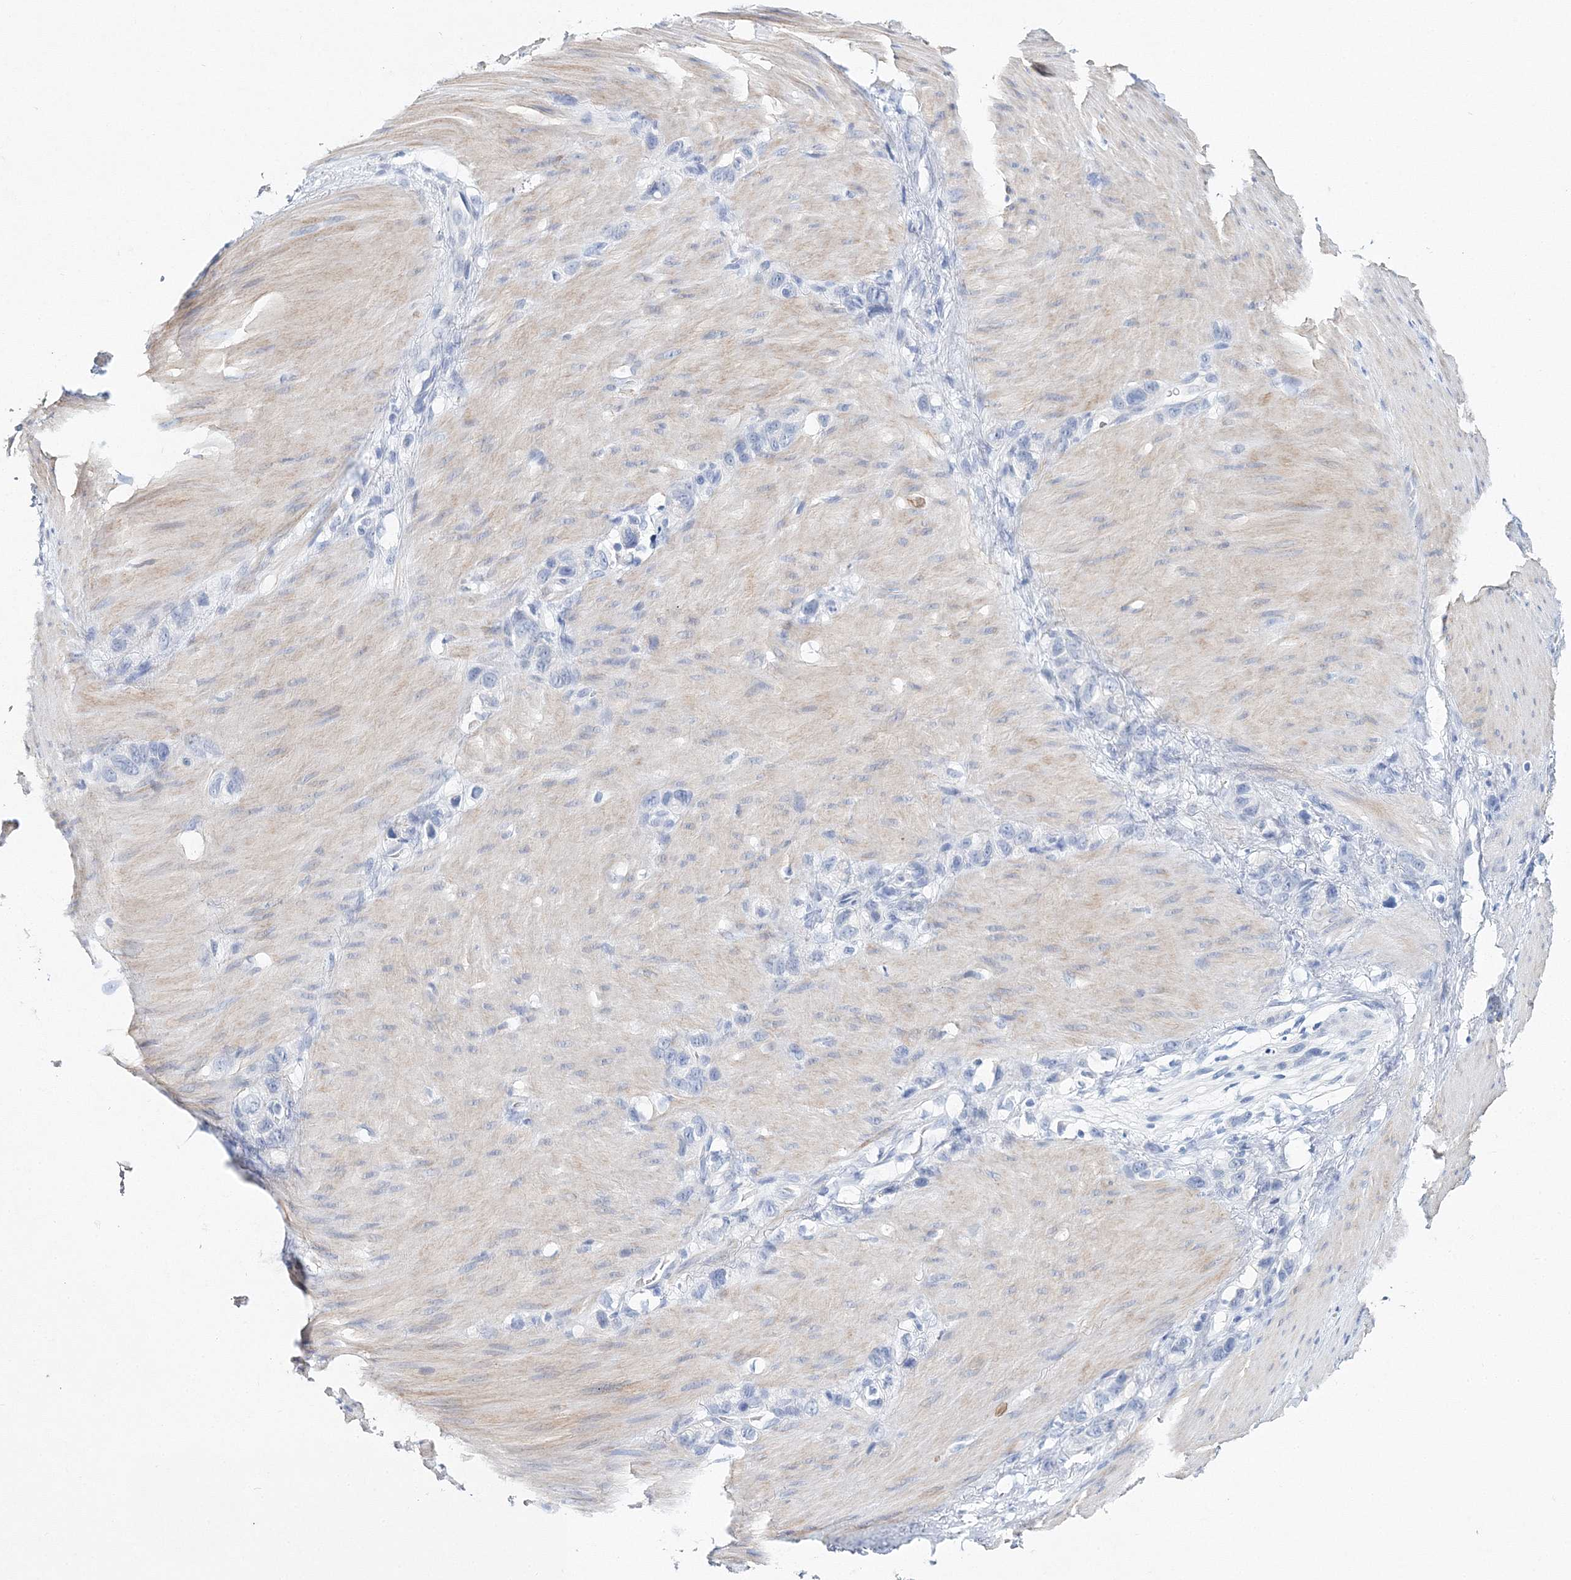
{"staining": {"intensity": "negative", "quantity": "none", "location": "none"}, "tissue": "stomach cancer", "cell_type": "Tumor cells", "image_type": "cancer", "snomed": [{"axis": "morphology", "description": "Normal tissue, NOS"}, {"axis": "morphology", "description": "Adenocarcinoma, NOS"}, {"axis": "morphology", "description": "Adenocarcinoma, High grade"}, {"axis": "topography", "description": "Stomach, upper"}, {"axis": "topography", "description": "Stomach"}], "caption": "IHC image of neoplastic tissue: adenocarcinoma (stomach) stained with DAB (3,3'-diaminobenzidine) displays no significant protein expression in tumor cells.", "gene": "MYOZ2", "patient": {"sex": "female", "age": 65}}